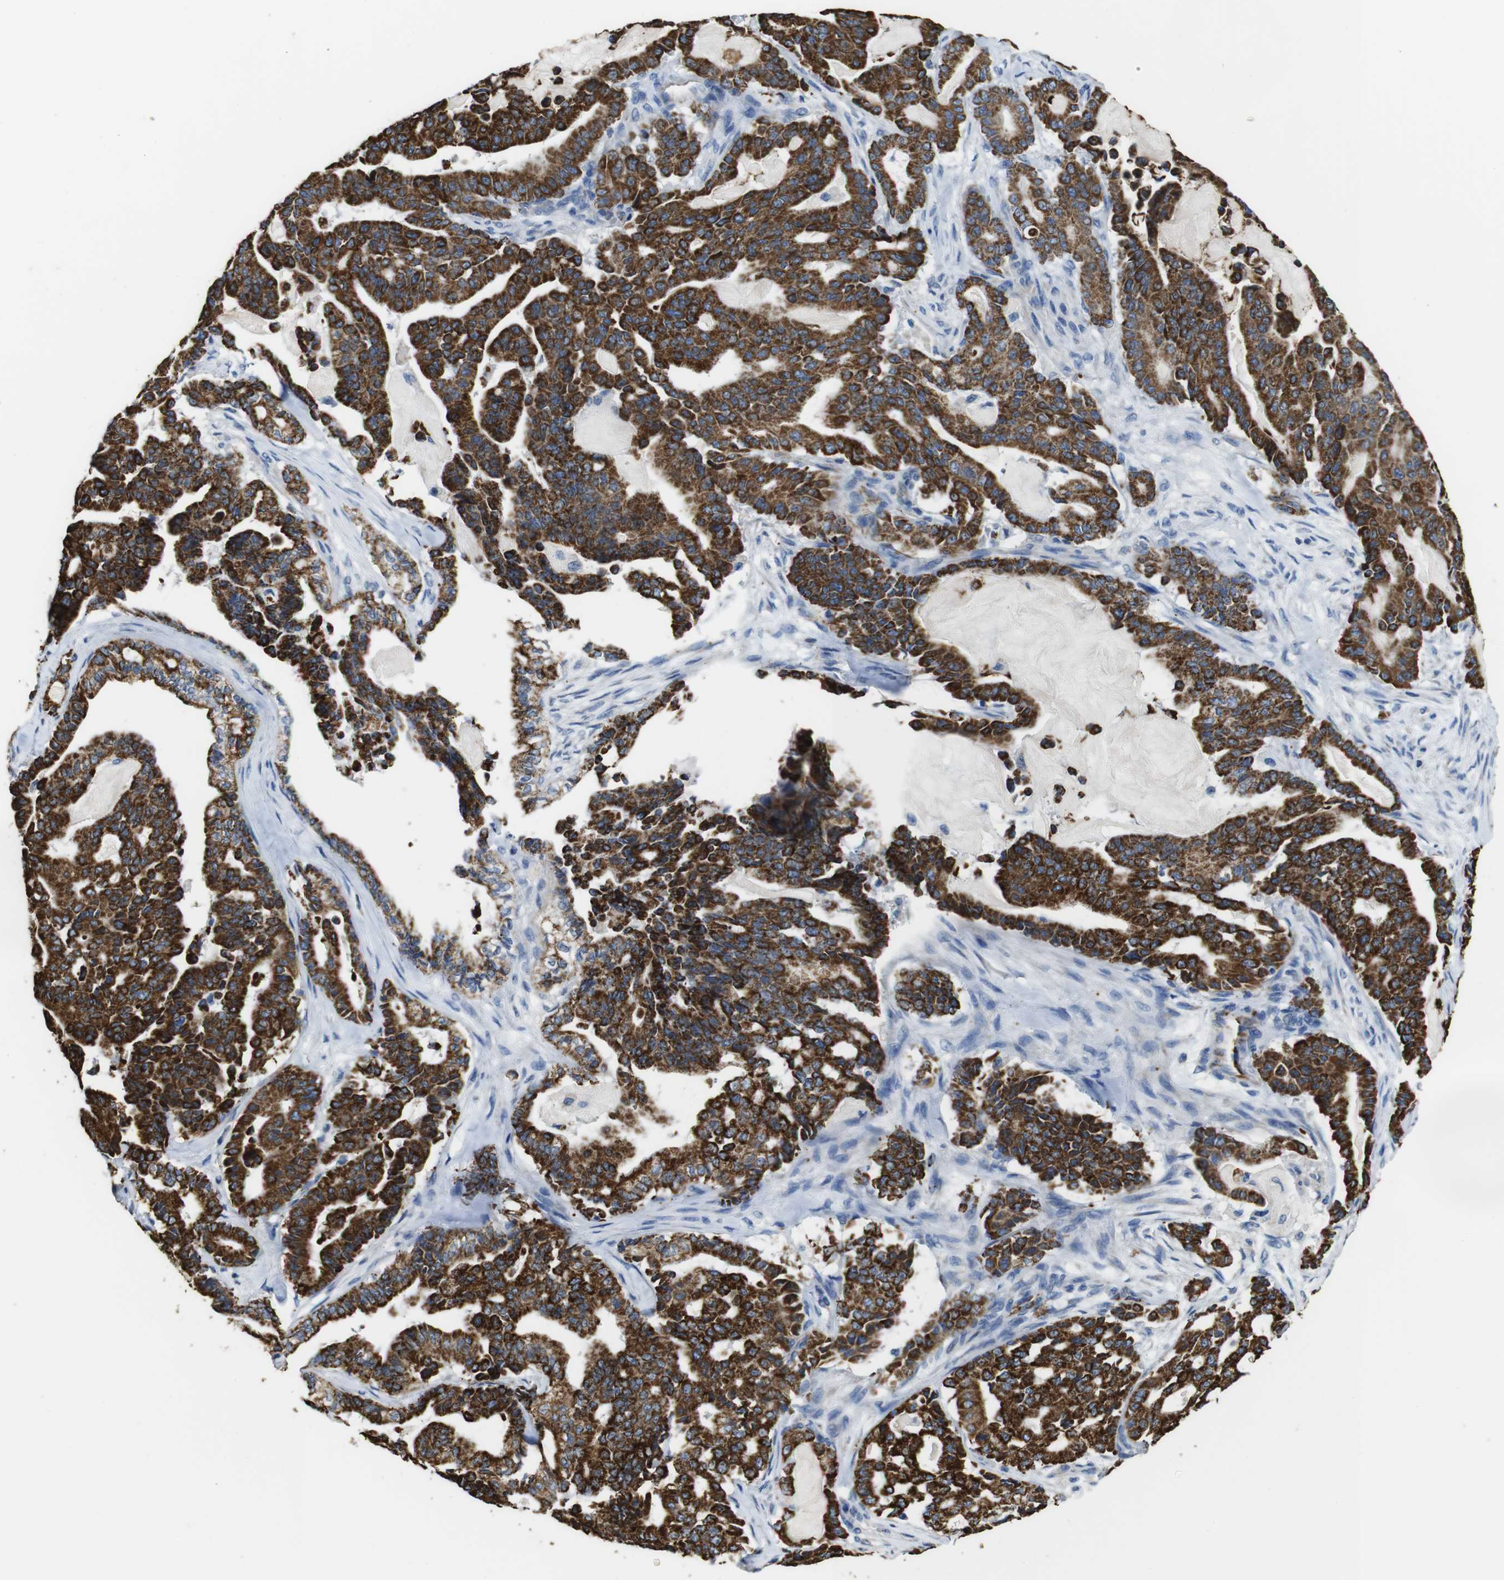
{"staining": {"intensity": "strong", "quantity": "25%-75%", "location": "cytoplasmic/membranous"}, "tissue": "pancreatic cancer", "cell_type": "Tumor cells", "image_type": "cancer", "snomed": [{"axis": "morphology", "description": "Adenocarcinoma, NOS"}, {"axis": "topography", "description": "Pancreas"}], "caption": "IHC micrograph of pancreatic adenocarcinoma stained for a protein (brown), which demonstrates high levels of strong cytoplasmic/membranous staining in approximately 25%-75% of tumor cells.", "gene": "MAOA", "patient": {"sex": "male", "age": 63}}